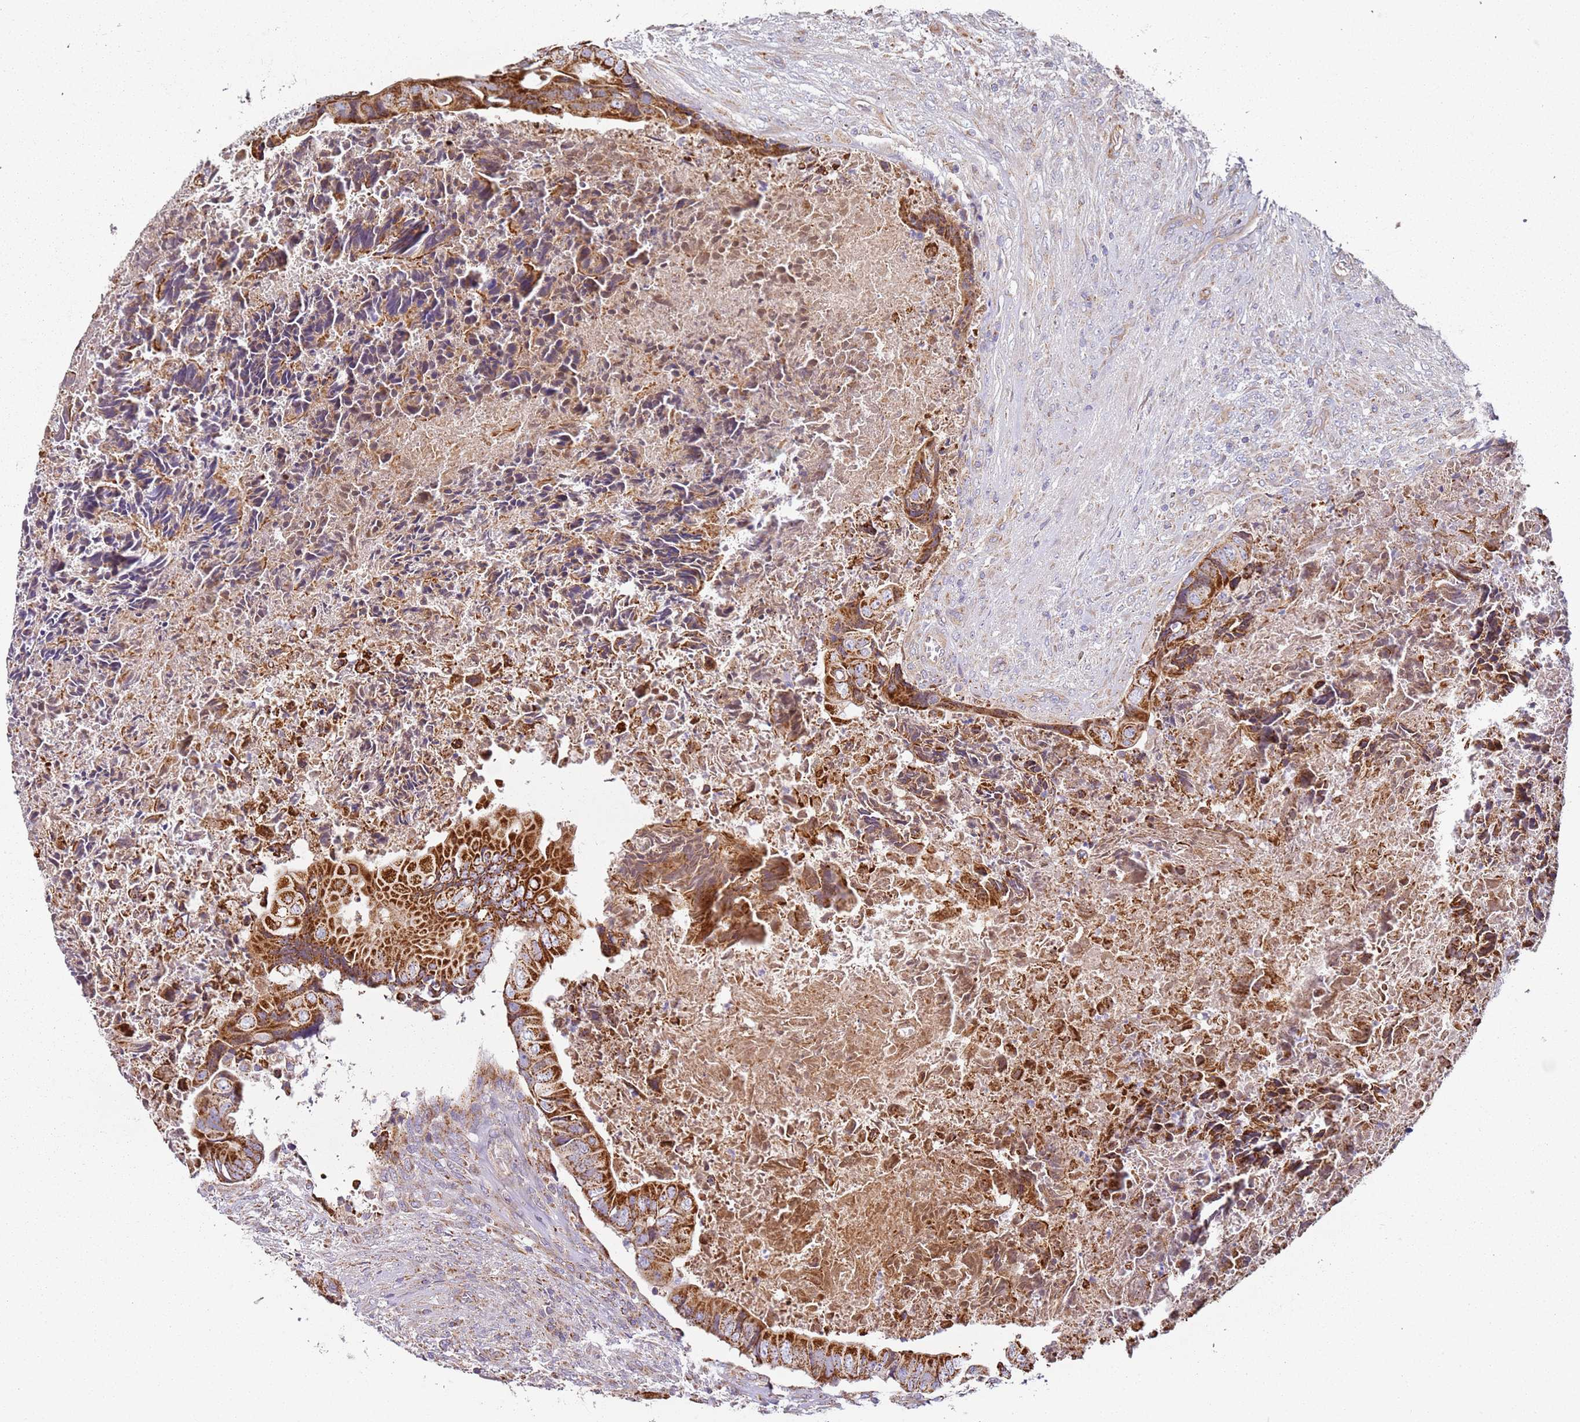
{"staining": {"intensity": "strong", "quantity": ">75%", "location": "cytoplasmic/membranous"}, "tissue": "colorectal cancer", "cell_type": "Tumor cells", "image_type": "cancer", "snomed": [{"axis": "morphology", "description": "Adenocarcinoma, NOS"}, {"axis": "topography", "description": "Rectum"}], "caption": "This photomicrograph demonstrates immunohistochemistry (IHC) staining of human adenocarcinoma (colorectal), with high strong cytoplasmic/membranous staining in about >75% of tumor cells.", "gene": "ALS2", "patient": {"sex": "female", "age": 78}}